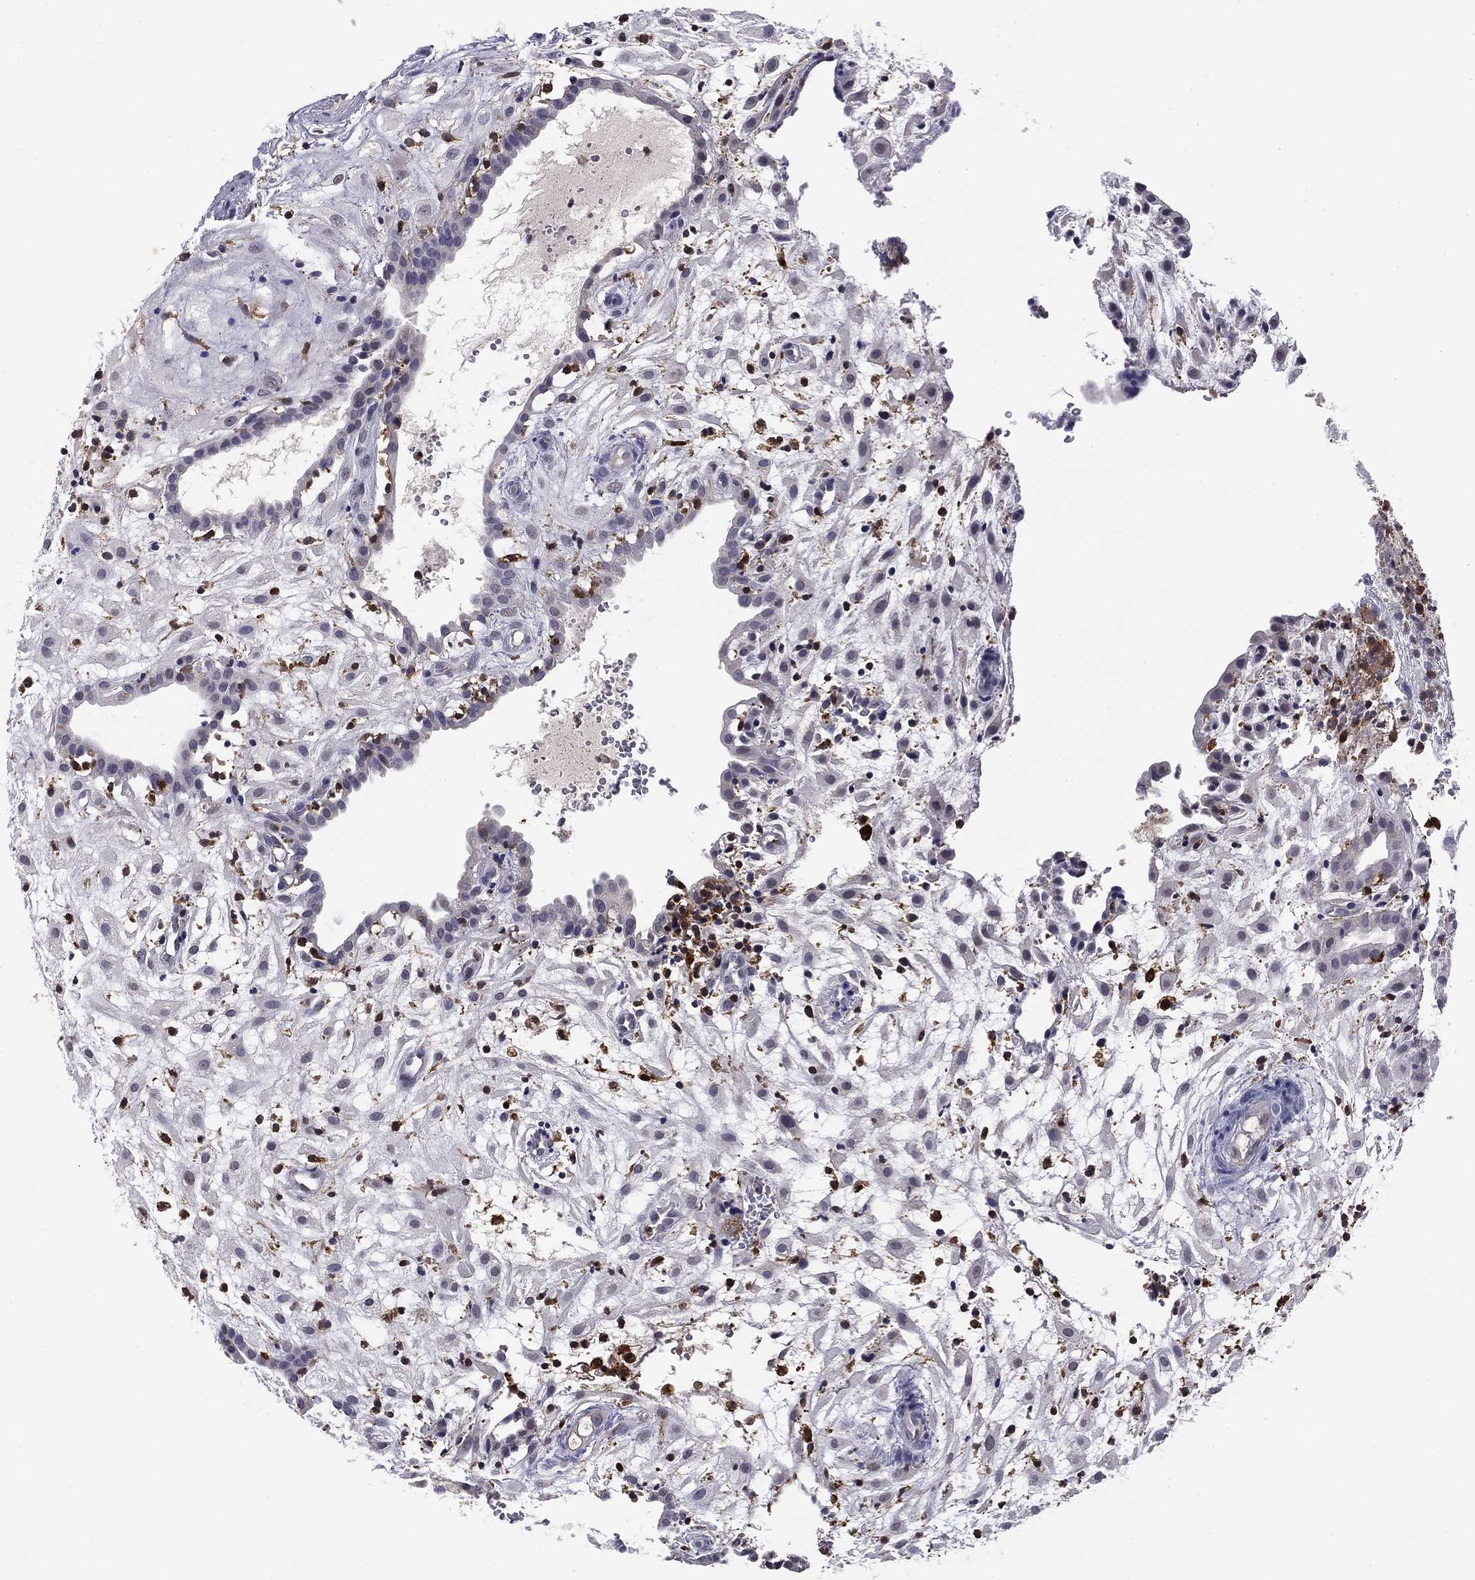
{"staining": {"intensity": "negative", "quantity": "none", "location": "none"}, "tissue": "placenta", "cell_type": "Decidual cells", "image_type": "normal", "snomed": [{"axis": "morphology", "description": "Normal tissue, NOS"}, {"axis": "topography", "description": "Placenta"}], "caption": "The photomicrograph exhibits no significant positivity in decidual cells of placenta. (Stains: DAB (3,3'-diaminobenzidine) IHC with hematoxylin counter stain, Microscopy: brightfield microscopy at high magnification).", "gene": "PLCB2", "patient": {"sex": "female", "age": 24}}